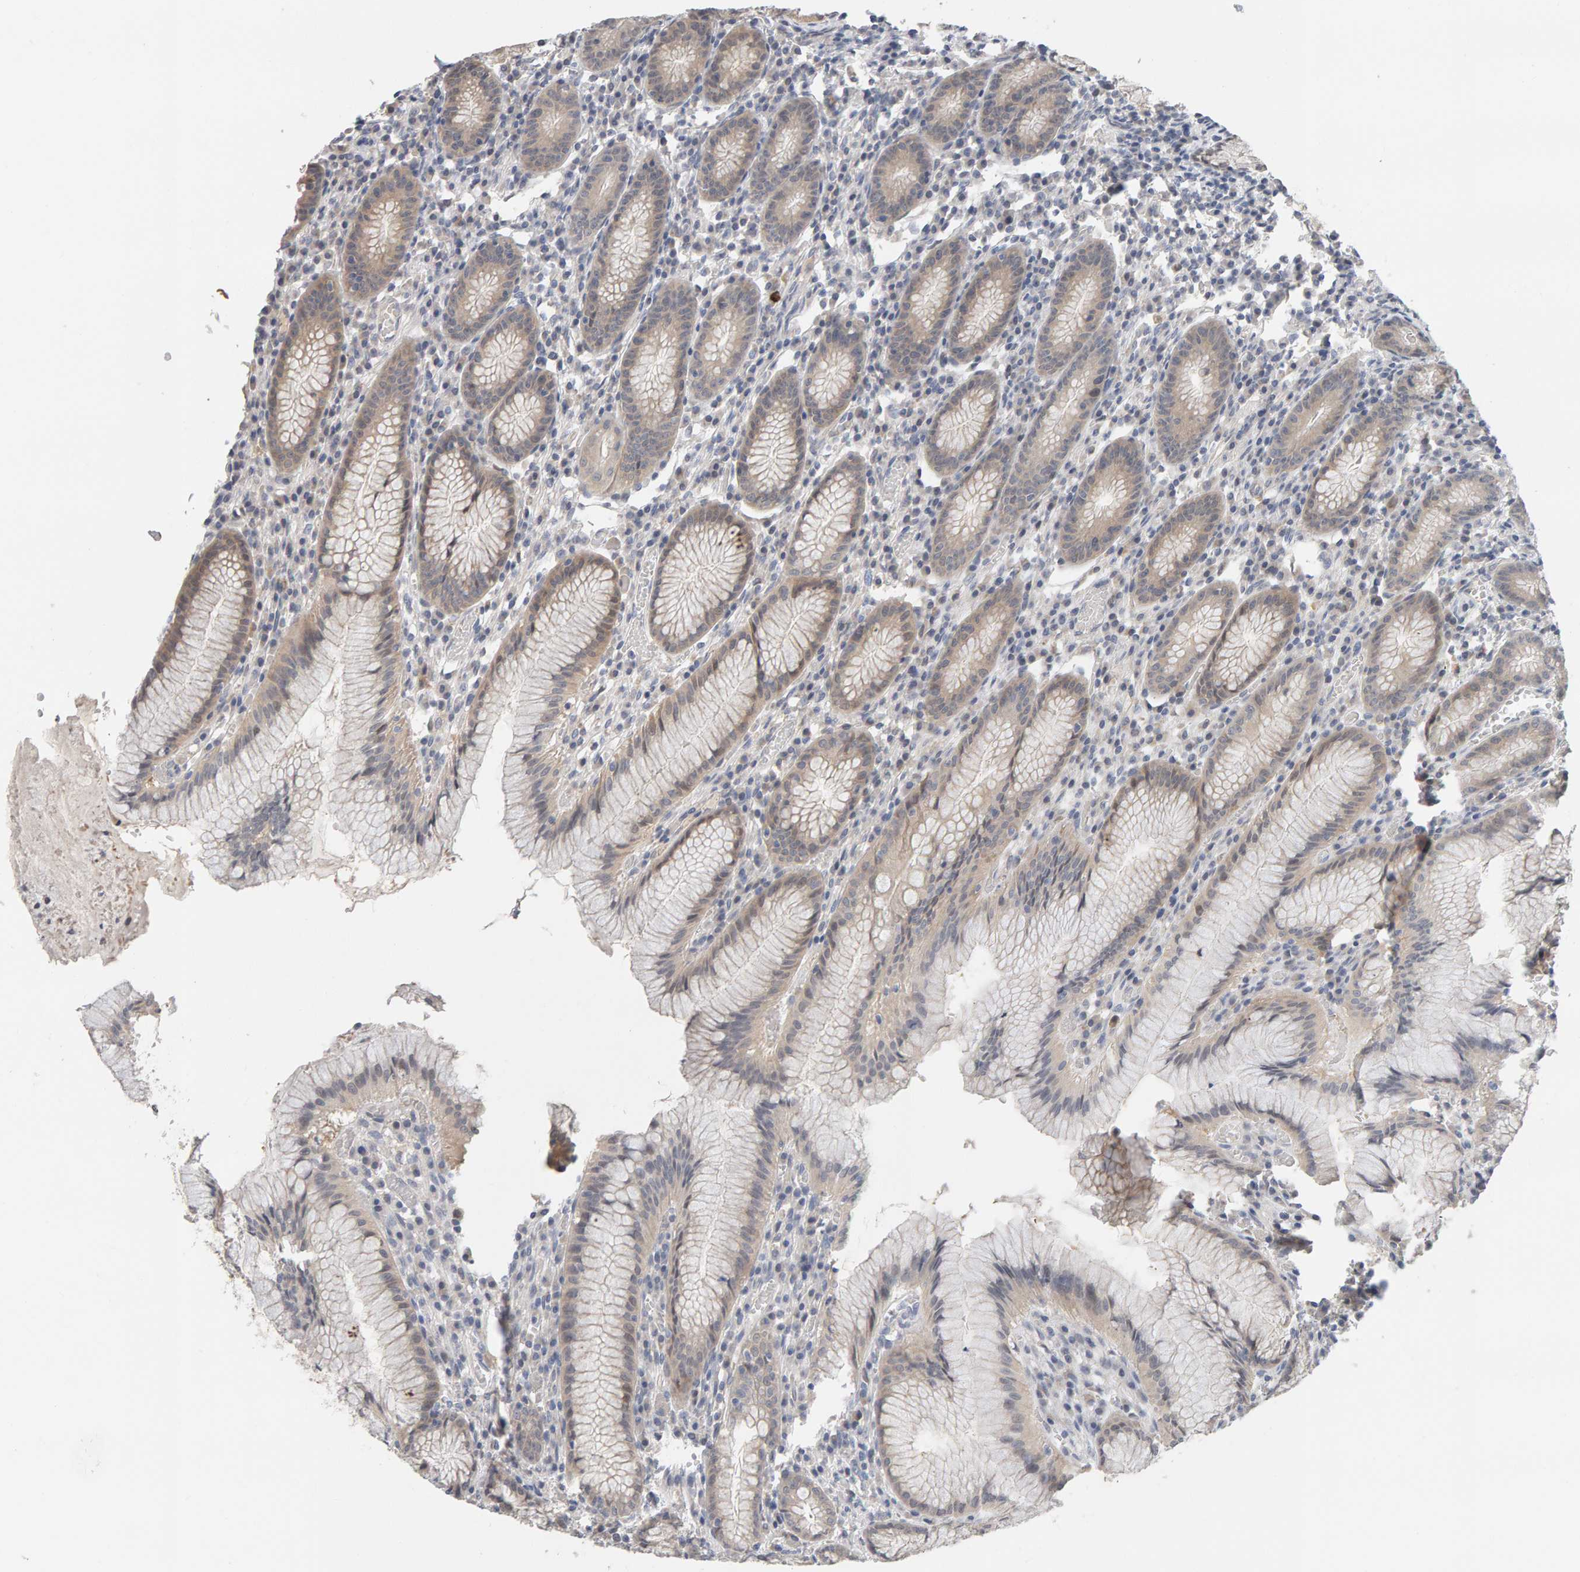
{"staining": {"intensity": "weak", "quantity": "25%-75%", "location": "cytoplasmic/membranous"}, "tissue": "stomach", "cell_type": "Glandular cells", "image_type": "normal", "snomed": [{"axis": "morphology", "description": "Normal tissue, NOS"}, {"axis": "topography", "description": "Stomach"}], "caption": "Brown immunohistochemical staining in unremarkable human stomach shows weak cytoplasmic/membranous positivity in approximately 25%-75% of glandular cells.", "gene": "GFUS", "patient": {"sex": "male", "age": 55}}